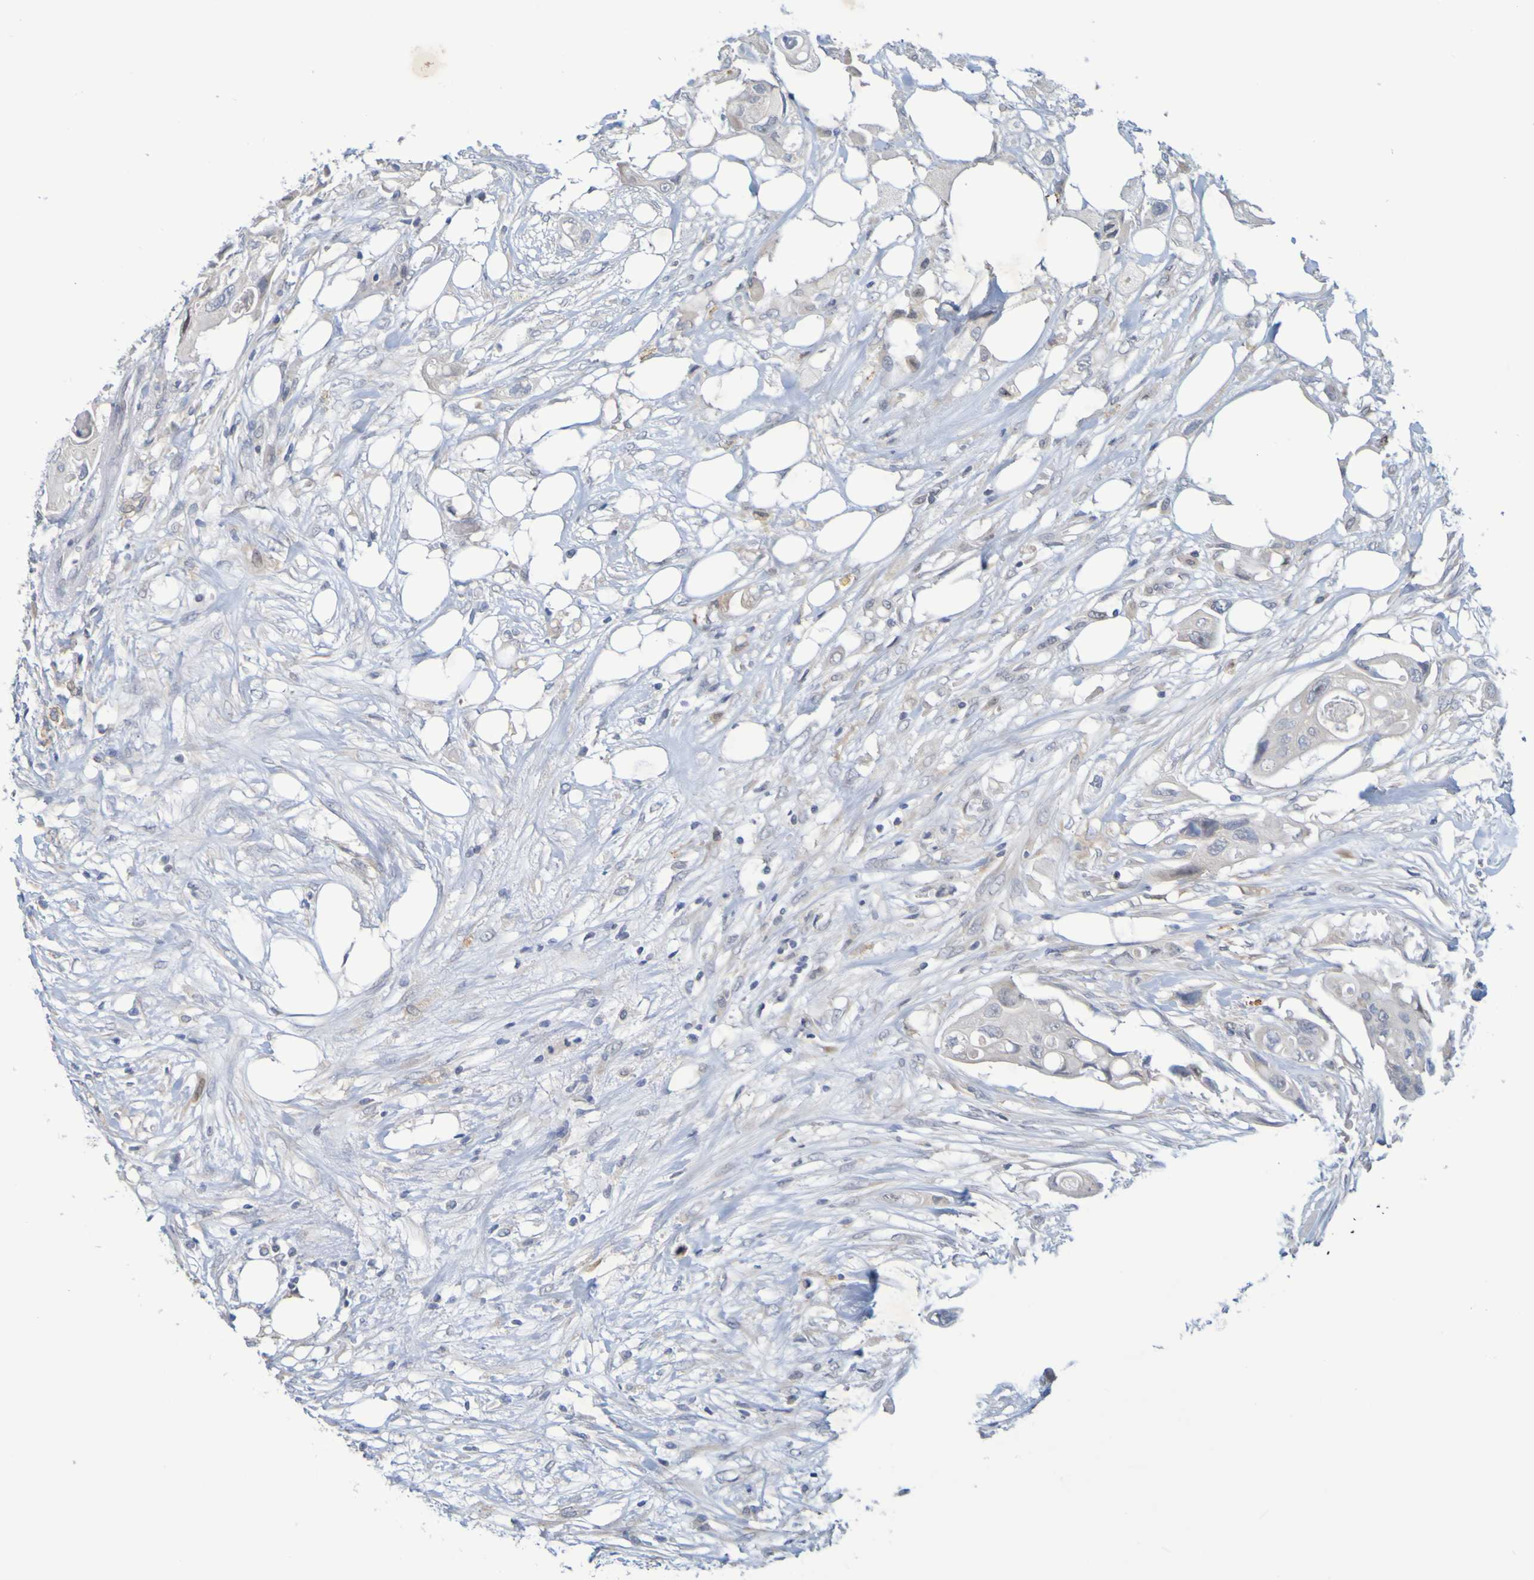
{"staining": {"intensity": "weak", "quantity": "<25%", "location": "cytoplasmic/membranous"}, "tissue": "colorectal cancer", "cell_type": "Tumor cells", "image_type": "cancer", "snomed": [{"axis": "morphology", "description": "Adenocarcinoma, NOS"}, {"axis": "topography", "description": "Colon"}], "caption": "Immunohistochemistry image of colorectal cancer stained for a protein (brown), which demonstrates no expression in tumor cells.", "gene": "LILRB5", "patient": {"sex": "female", "age": 57}}